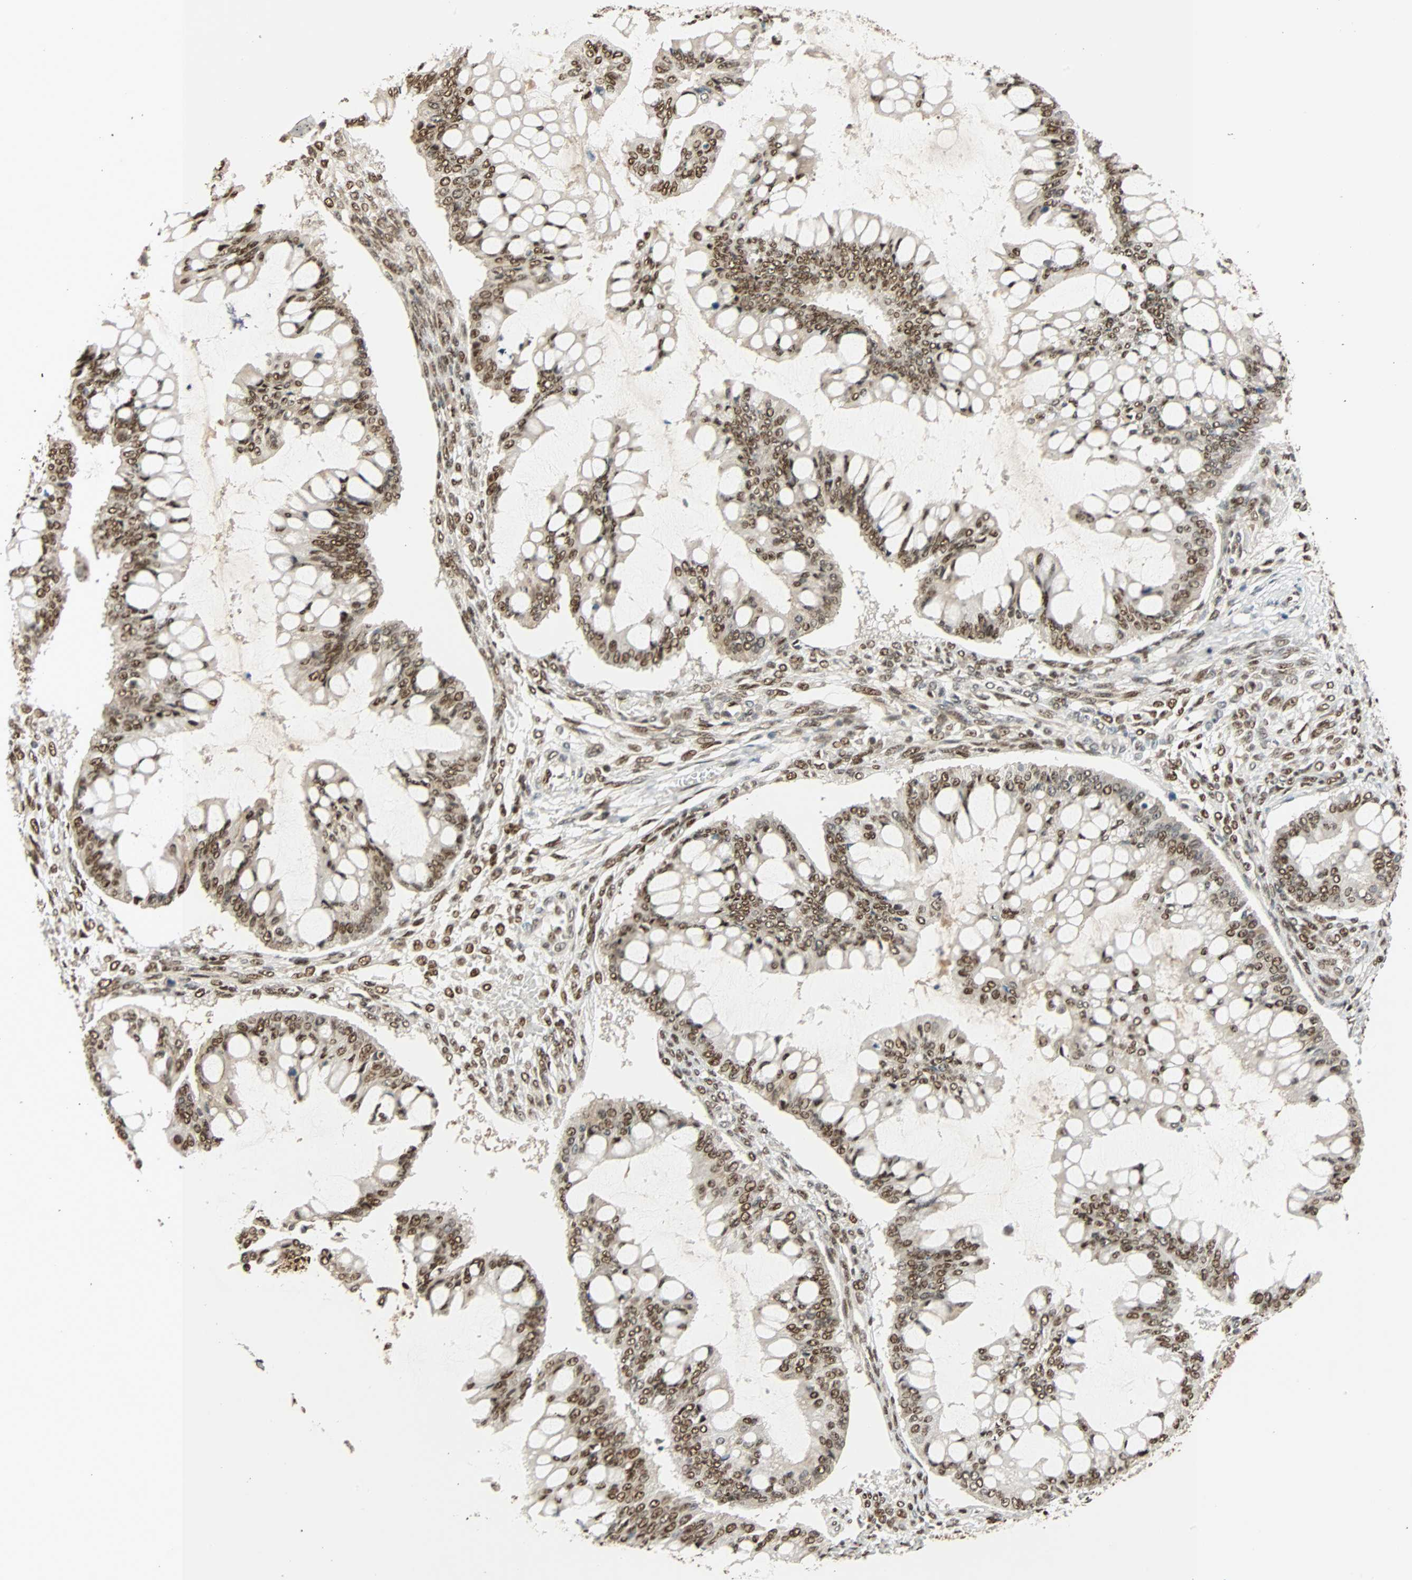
{"staining": {"intensity": "moderate", "quantity": ">75%", "location": "nuclear"}, "tissue": "ovarian cancer", "cell_type": "Tumor cells", "image_type": "cancer", "snomed": [{"axis": "morphology", "description": "Cystadenocarcinoma, mucinous, NOS"}, {"axis": "topography", "description": "Ovary"}], "caption": "Protein expression analysis of mucinous cystadenocarcinoma (ovarian) exhibits moderate nuclear staining in about >75% of tumor cells.", "gene": "CDK12", "patient": {"sex": "female", "age": 73}}